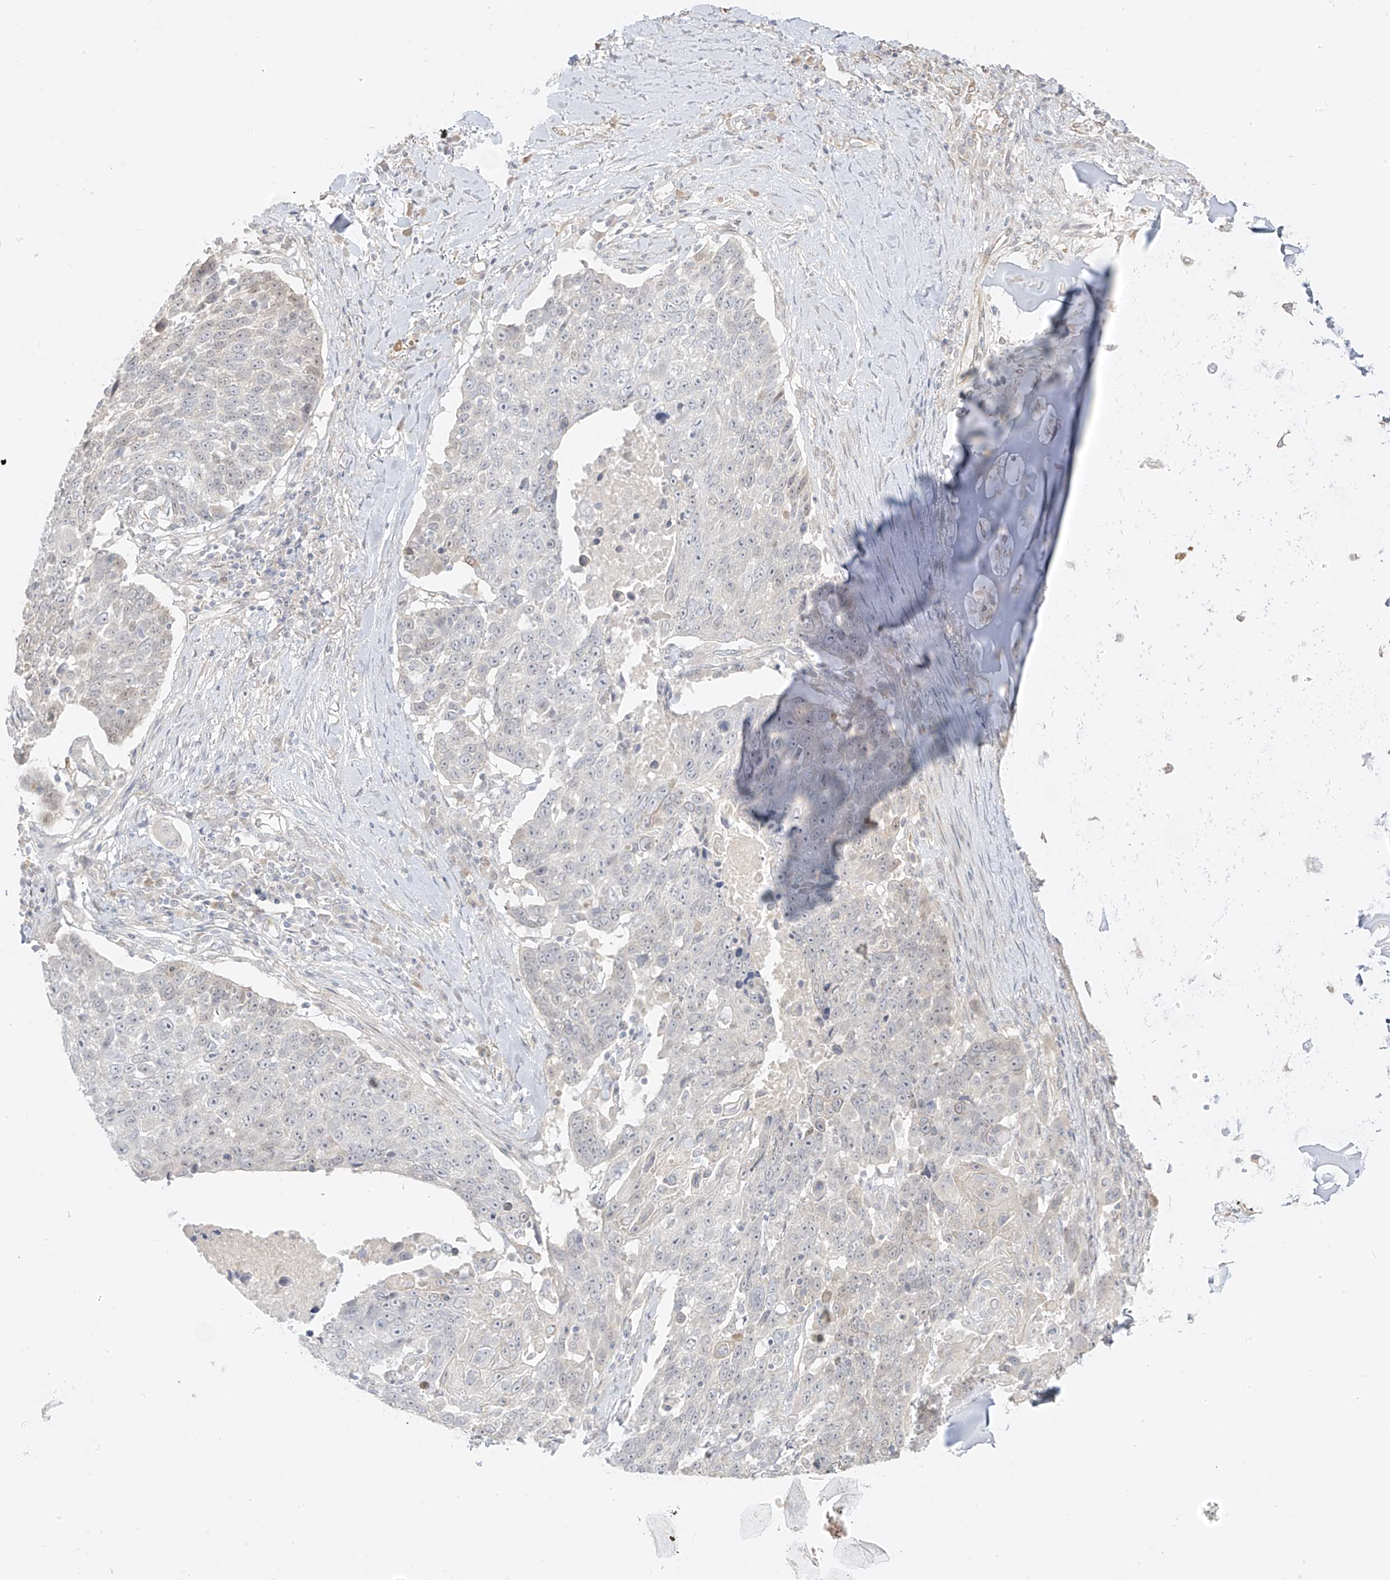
{"staining": {"intensity": "negative", "quantity": "none", "location": "none"}, "tissue": "lung cancer", "cell_type": "Tumor cells", "image_type": "cancer", "snomed": [{"axis": "morphology", "description": "Squamous cell carcinoma, NOS"}, {"axis": "topography", "description": "Lung"}], "caption": "Immunohistochemistry micrograph of neoplastic tissue: human squamous cell carcinoma (lung) stained with DAB exhibits no significant protein expression in tumor cells.", "gene": "DCDC2", "patient": {"sex": "male", "age": 66}}